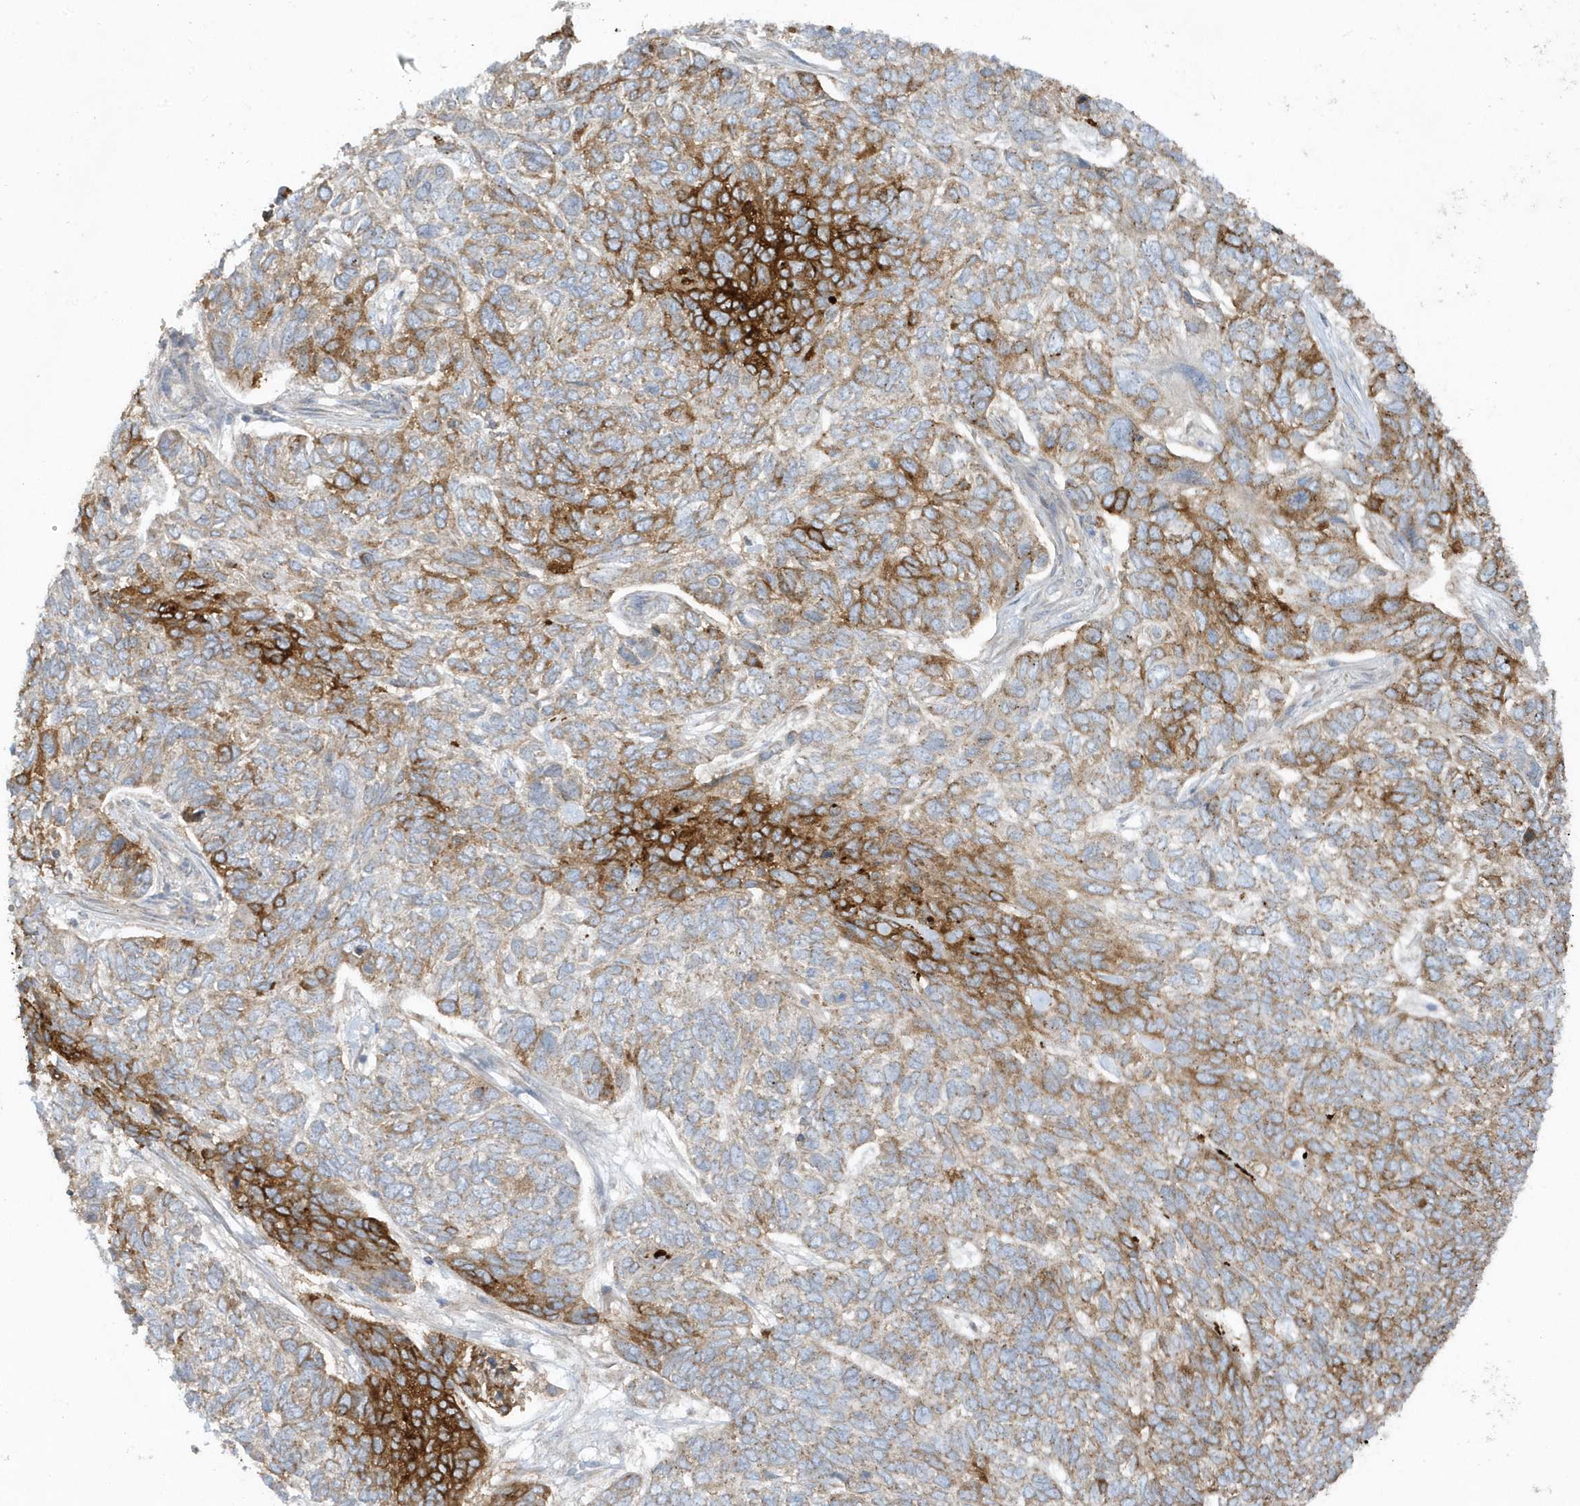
{"staining": {"intensity": "strong", "quantity": "25%-75%", "location": "cytoplasmic/membranous"}, "tissue": "skin cancer", "cell_type": "Tumor cells", "image_type": "cancer", "snomed": [{"axis": "morphology", "description": "Basal cell carcinoma"}, {"axis": "topography", "description": "Skin"}], "caption": "Immunohistochemical staining of human skin basal cell carcinoma demonstrates strong cytoplasmic/membranous protein staining in about 25%-75% of tumor cells.", "gene": "SLC38A2", "patient": {"sex": "female", "age": 65}}